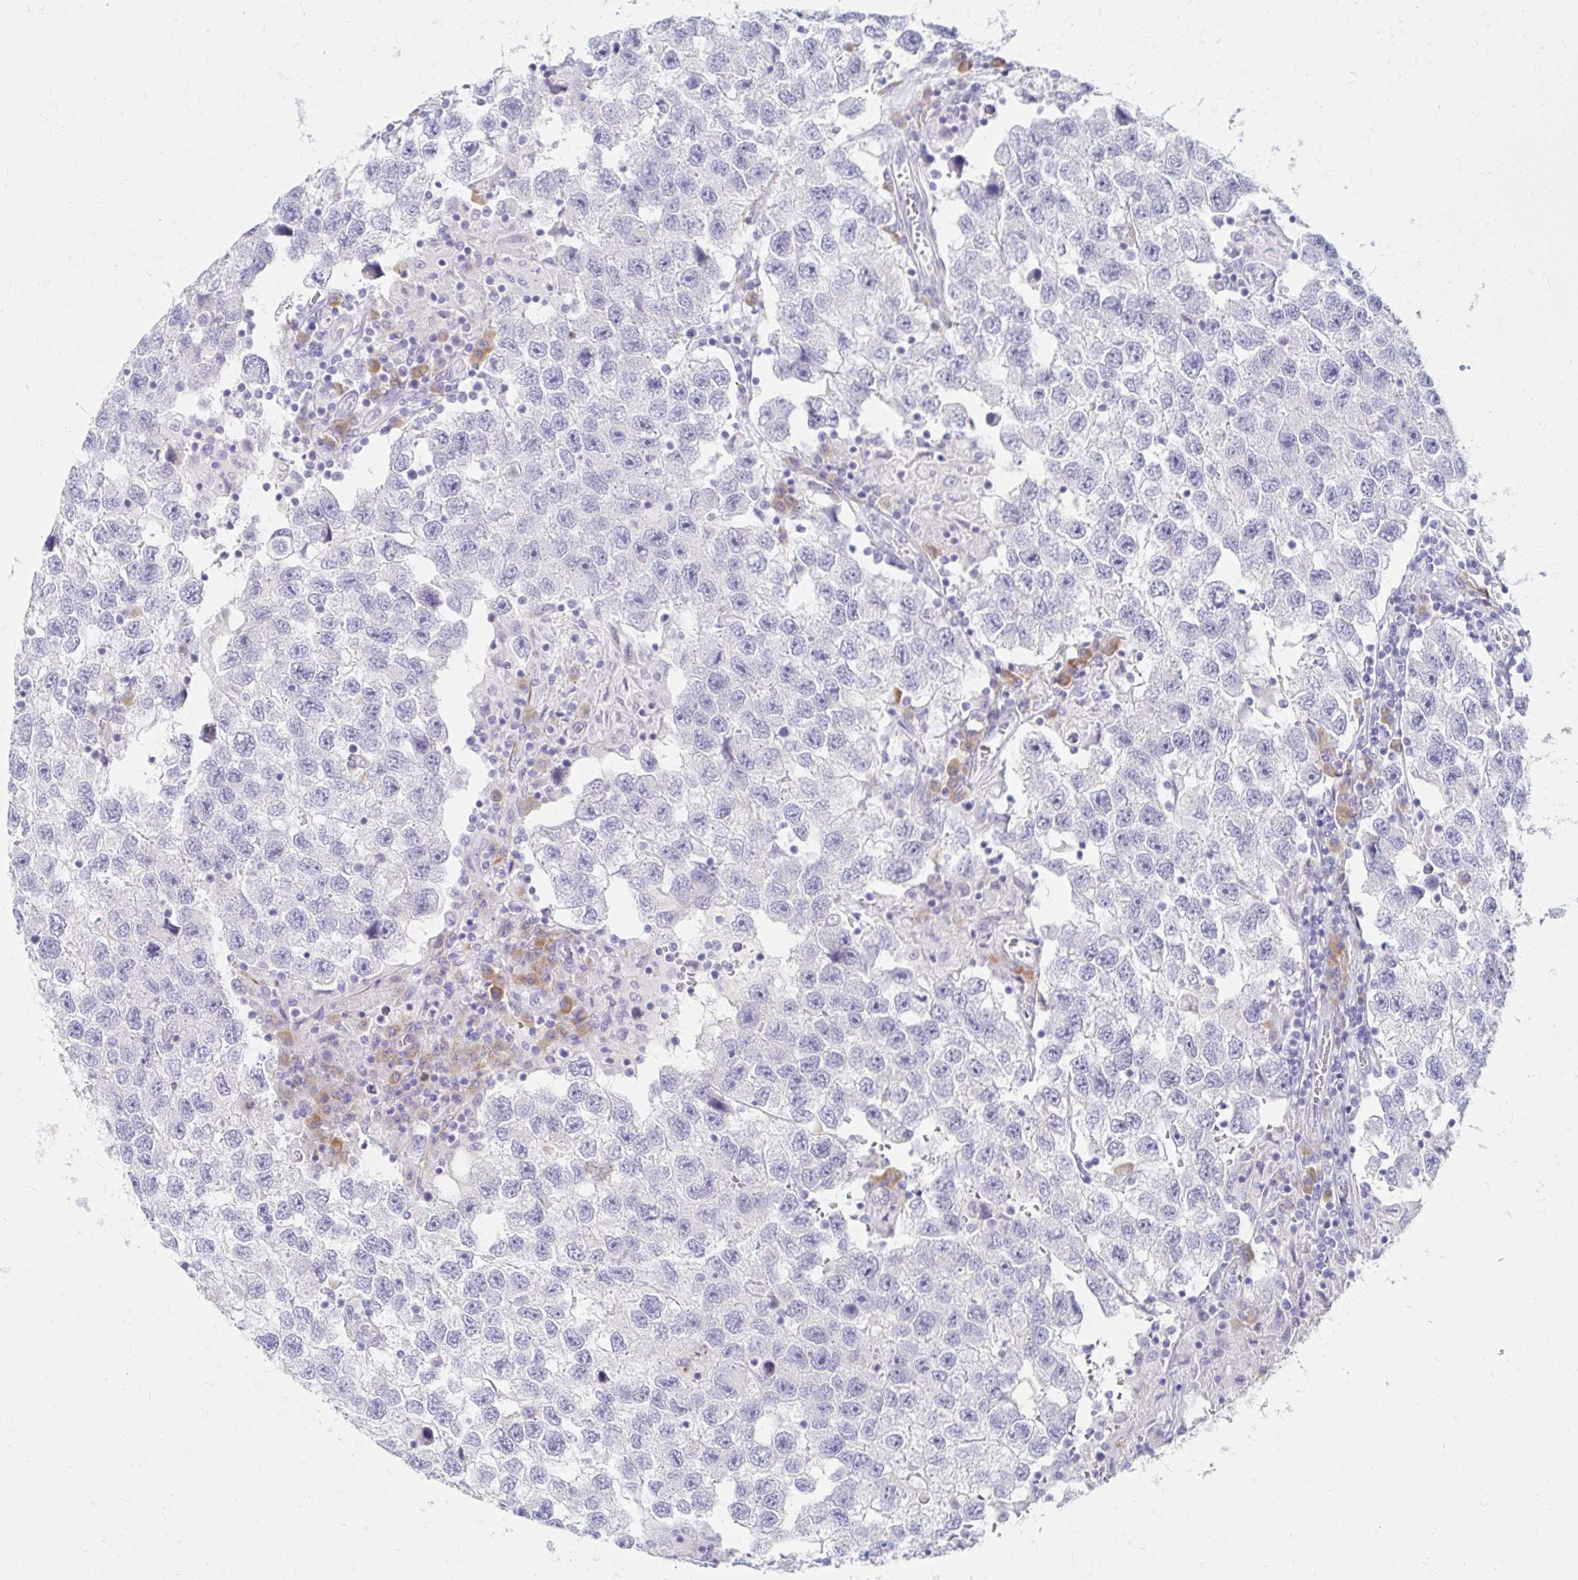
{"staining": {"intensity": "negative", "quantity": "none", "location": "none"}, "tissue": "testis cancer", "cell_type": "Tumor cells", "image_type": "cancer", "snomed": [{"axis": "morphology", "description": "Seminoma, NOS"}, {"axis": "topography", "description": "Testis"}], "caption": "The histopathology image displays no significant staining in tumor cells of seminoma (testis).", "gene": "MYLK2", "patient": {"sex": "male", "age": 26}}